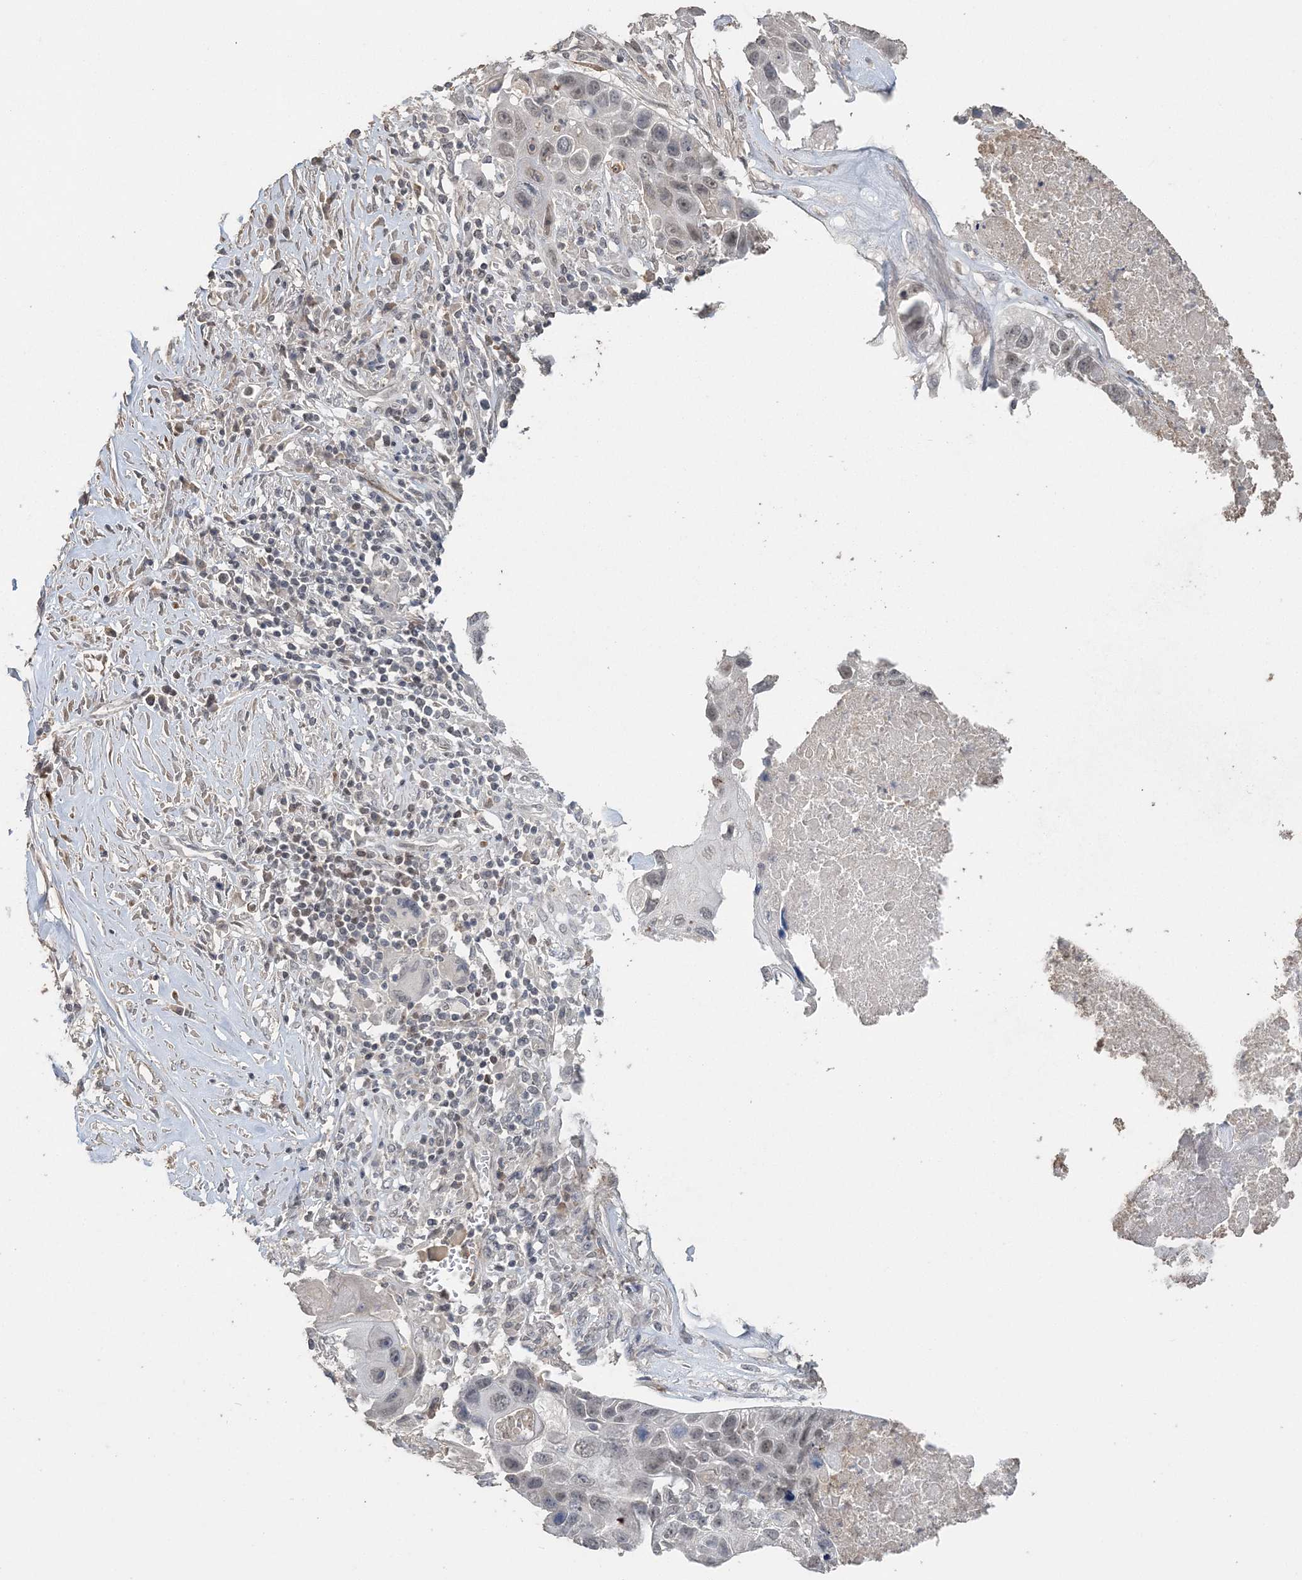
{"staining": {"intensity": "weak", "quantity": "<25%", "location": "nuclear"}, "tissue": "lung cancer", "cell_type": "Tumor cells", "image_type": "cancer", "snomed": [{"axis": "morphology", "description": "Squamous cell carcinoma, NOS"}, {"axis": "topography", "description": "Lung"}], "caption": "Immunohistochemical staining of squamous cell carcinoma (lung) exhibits no significant positivity in tumor cells. (DAB immunohistochemistry (IHC) with hematoxylin counter stain).", "gene": "UIMC1", "patient": {"sex": "male", "age": 61}}